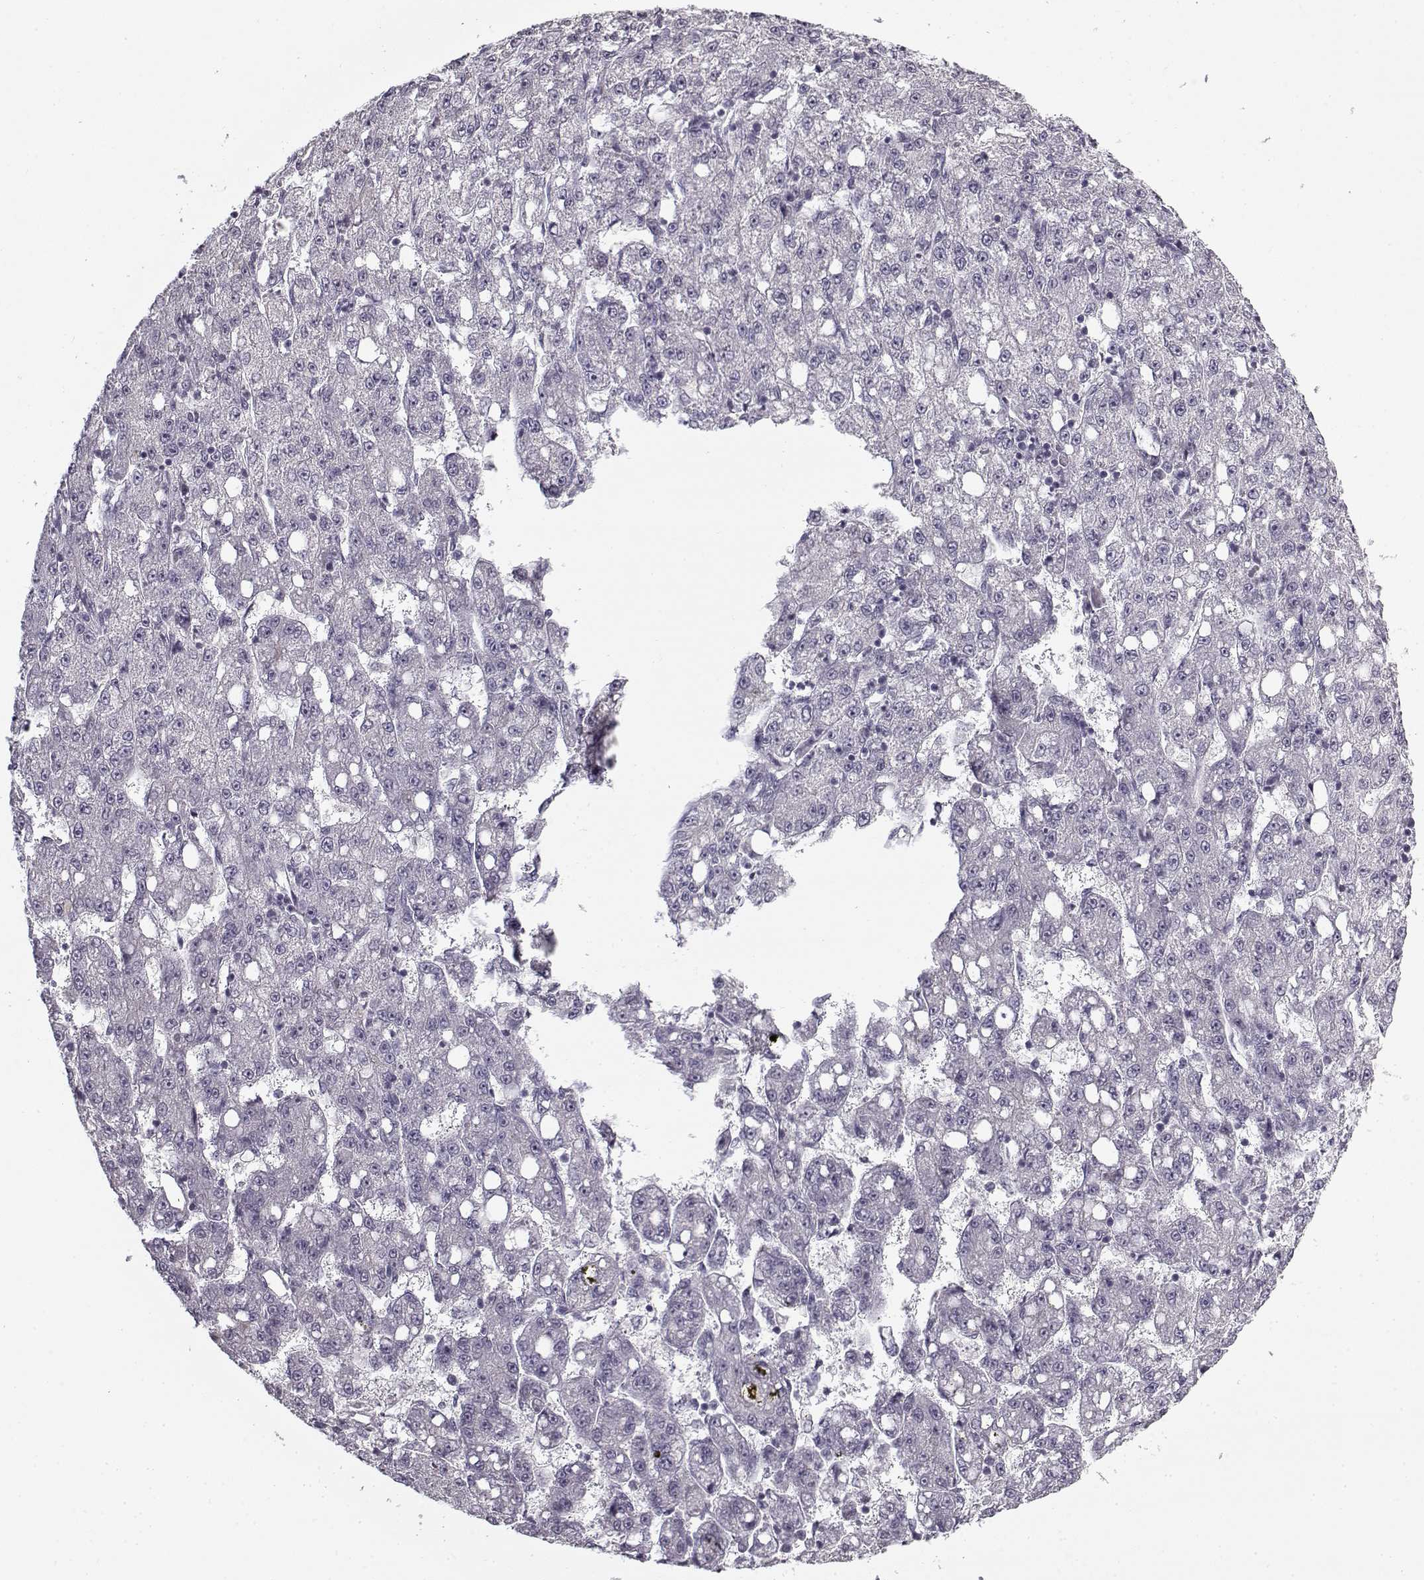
{"staining": {"intensity": "negative", "quantity": "none", "location": "none"}, "tissue": "liver cancer", "cell_type": "Tumor cells", "image_type": "cancer", "snomed": [{"axis": "morphology", "description": "Carcinoma, Hepatocellular, NOS"}, {"axis": "topography", "description": "Liver"}], "caption": "Immunohistochemical staining of liver hepatocellular carcinoma shows no significant staining in tumor cells.", "gene": "SNCA", "patient": {"sex": "female", "age": 65}}